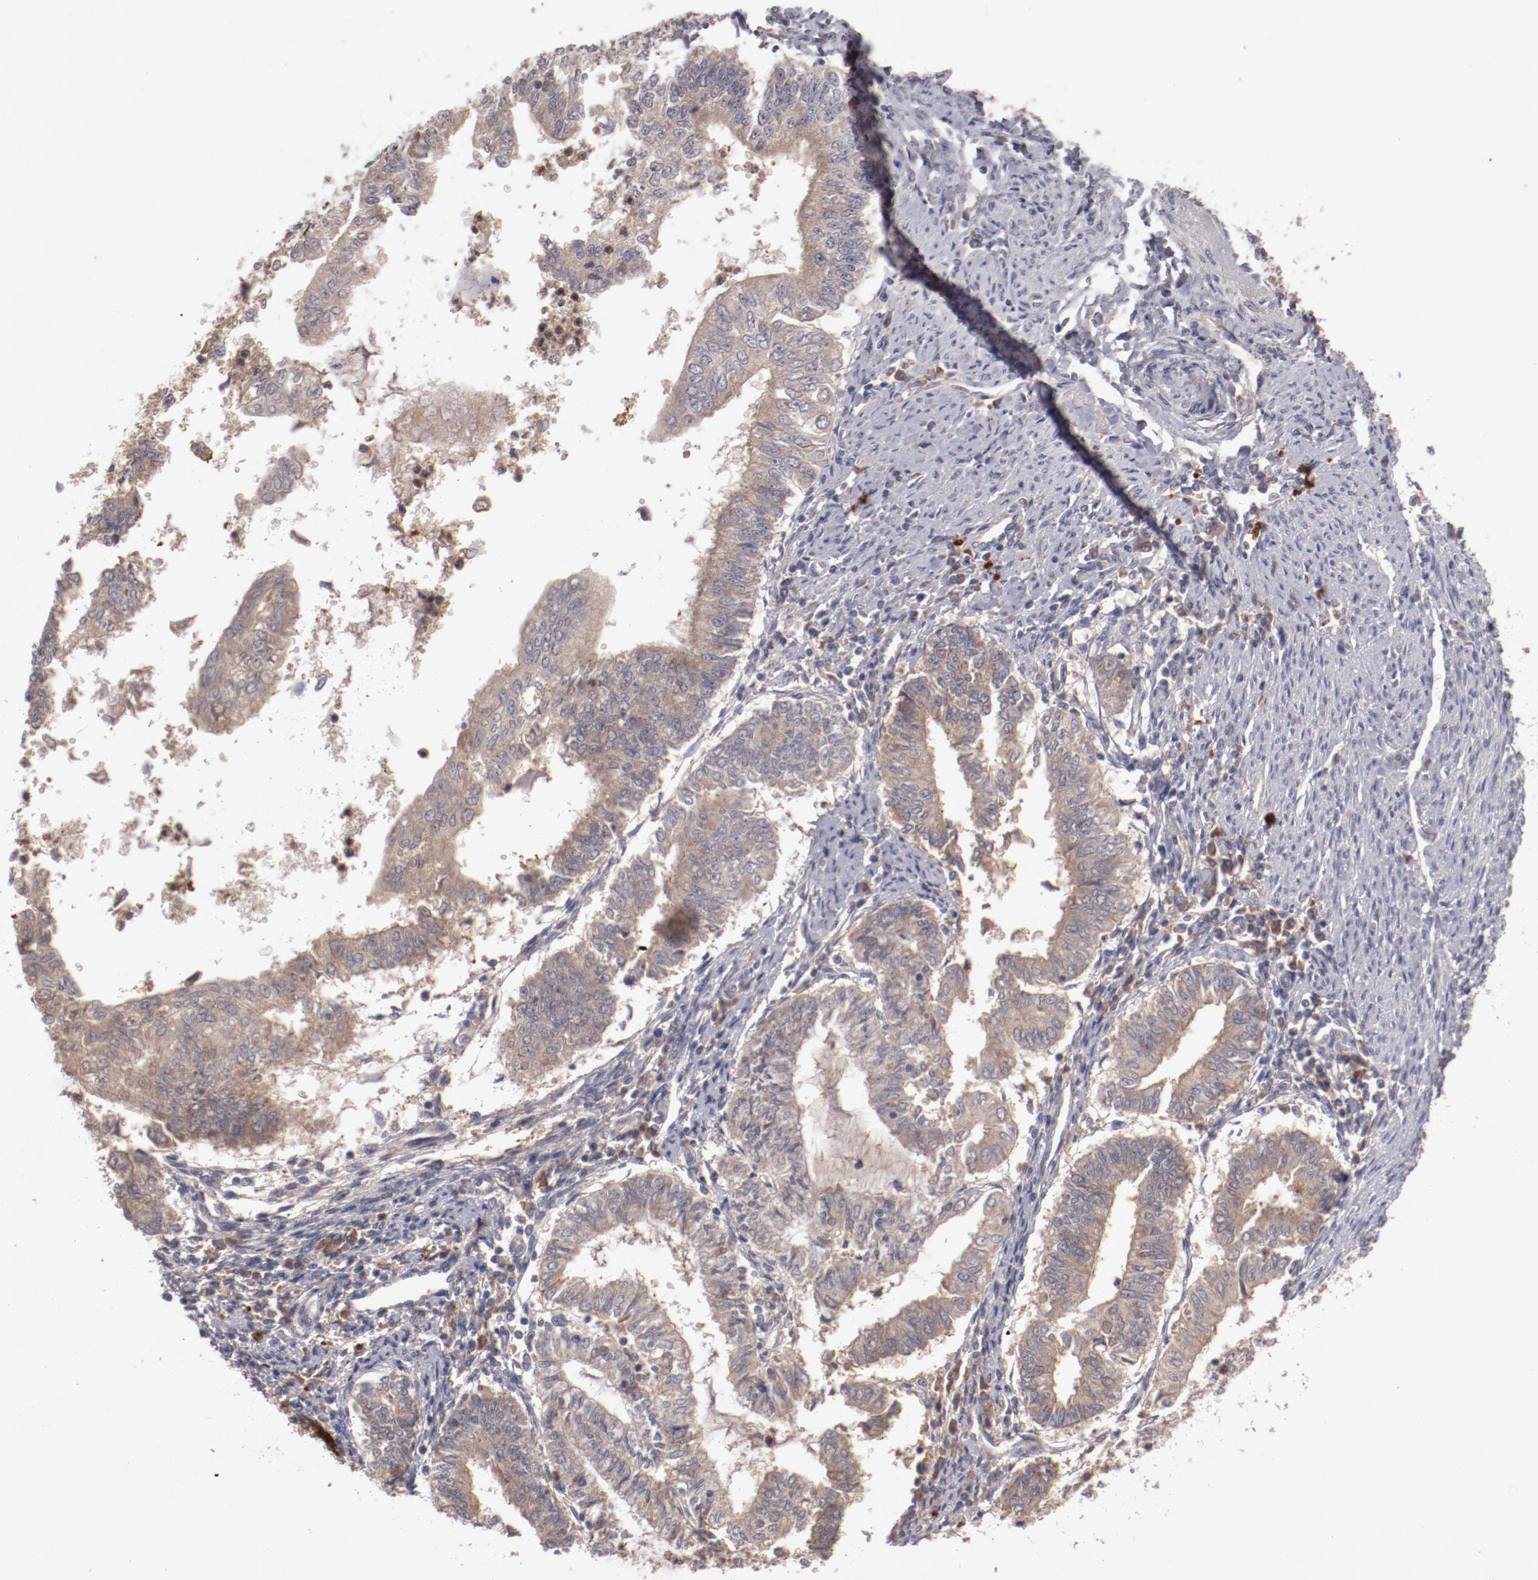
{"staining": {"intensity": "weak", "quantity": ">75%", "location": "cytoplasmic/membranous"}, "tissue": "endometrial cancer", "cell_type": "Tumor cells", "image_type": "cancer", "snomed": [{"axis": "morphology", "description": "Adenocarcinoma, NOS"}, {"axis": "topography", "description": "Endometrium"}], "caption": "Approximately >75% of tumor cells in endometrial cancer (adenocarcinoma) display weak cytoplasmic/membranous protein expression as visualized by brown immunohistochemical staining.", "gene": "CP", "patient": {"sex": "female", "age": 66}}